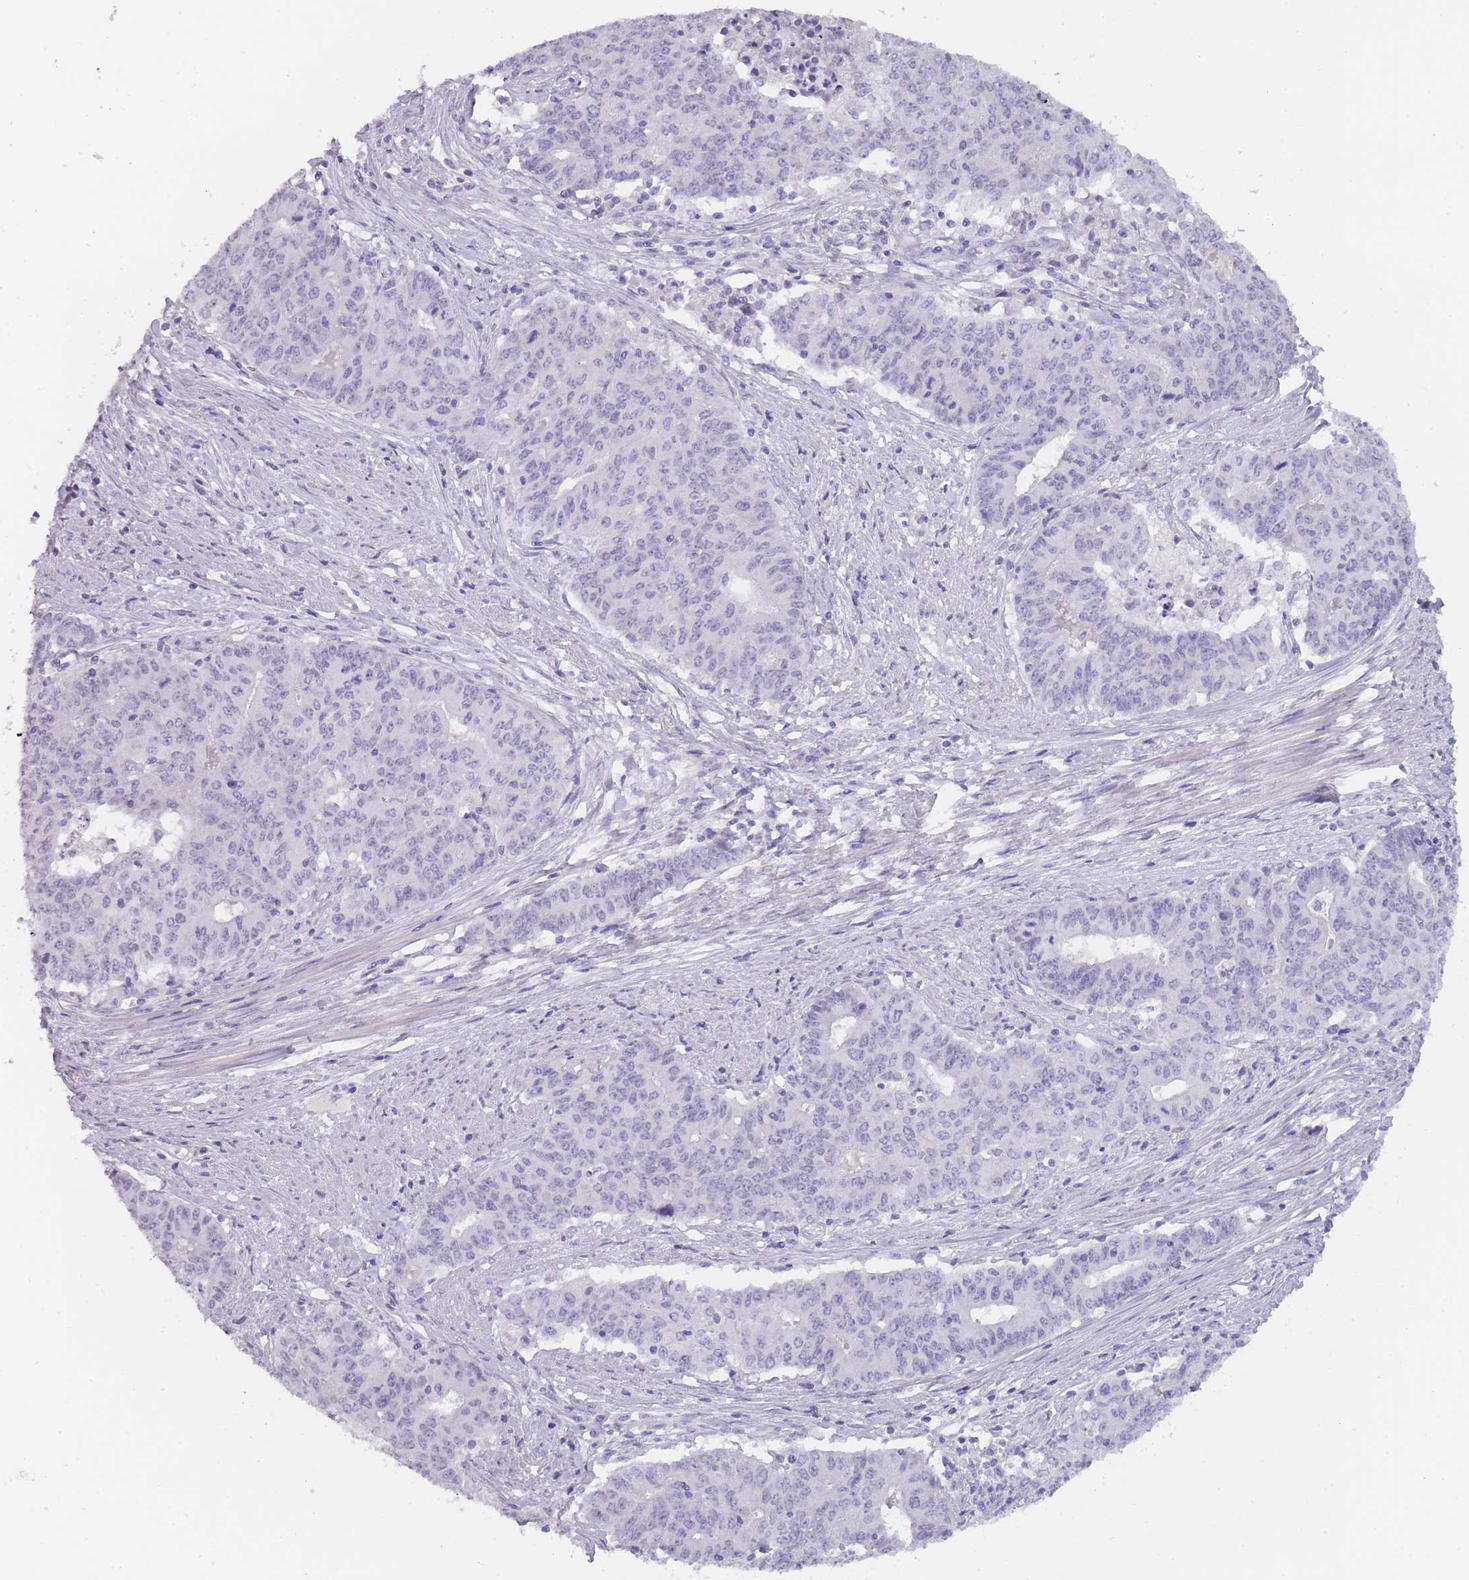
{"staining": {"intensity": "negative", "quantity": "none", "location": "none"}, "tissue": "endometrial cancer", "cell_type": "Tumor cells", "image_type": "cancer", "snomed": [{"axis": "morphology", "description": "Adenocarcinoma, NOS"}, {"axis": "topography", "description": "Endometrium"}], "caption": "Histopathology image shows no protein positivity in tumor cells of adenocarcinoma (endometrial) tissue. The staining was performed using DAB to visualize the protein expression in brown, while the nuclei were stained in blue with hematoxylin (Magnification: 20x).", "gene": "TCP11", "patient": {"sex": "female", "age": 59}}